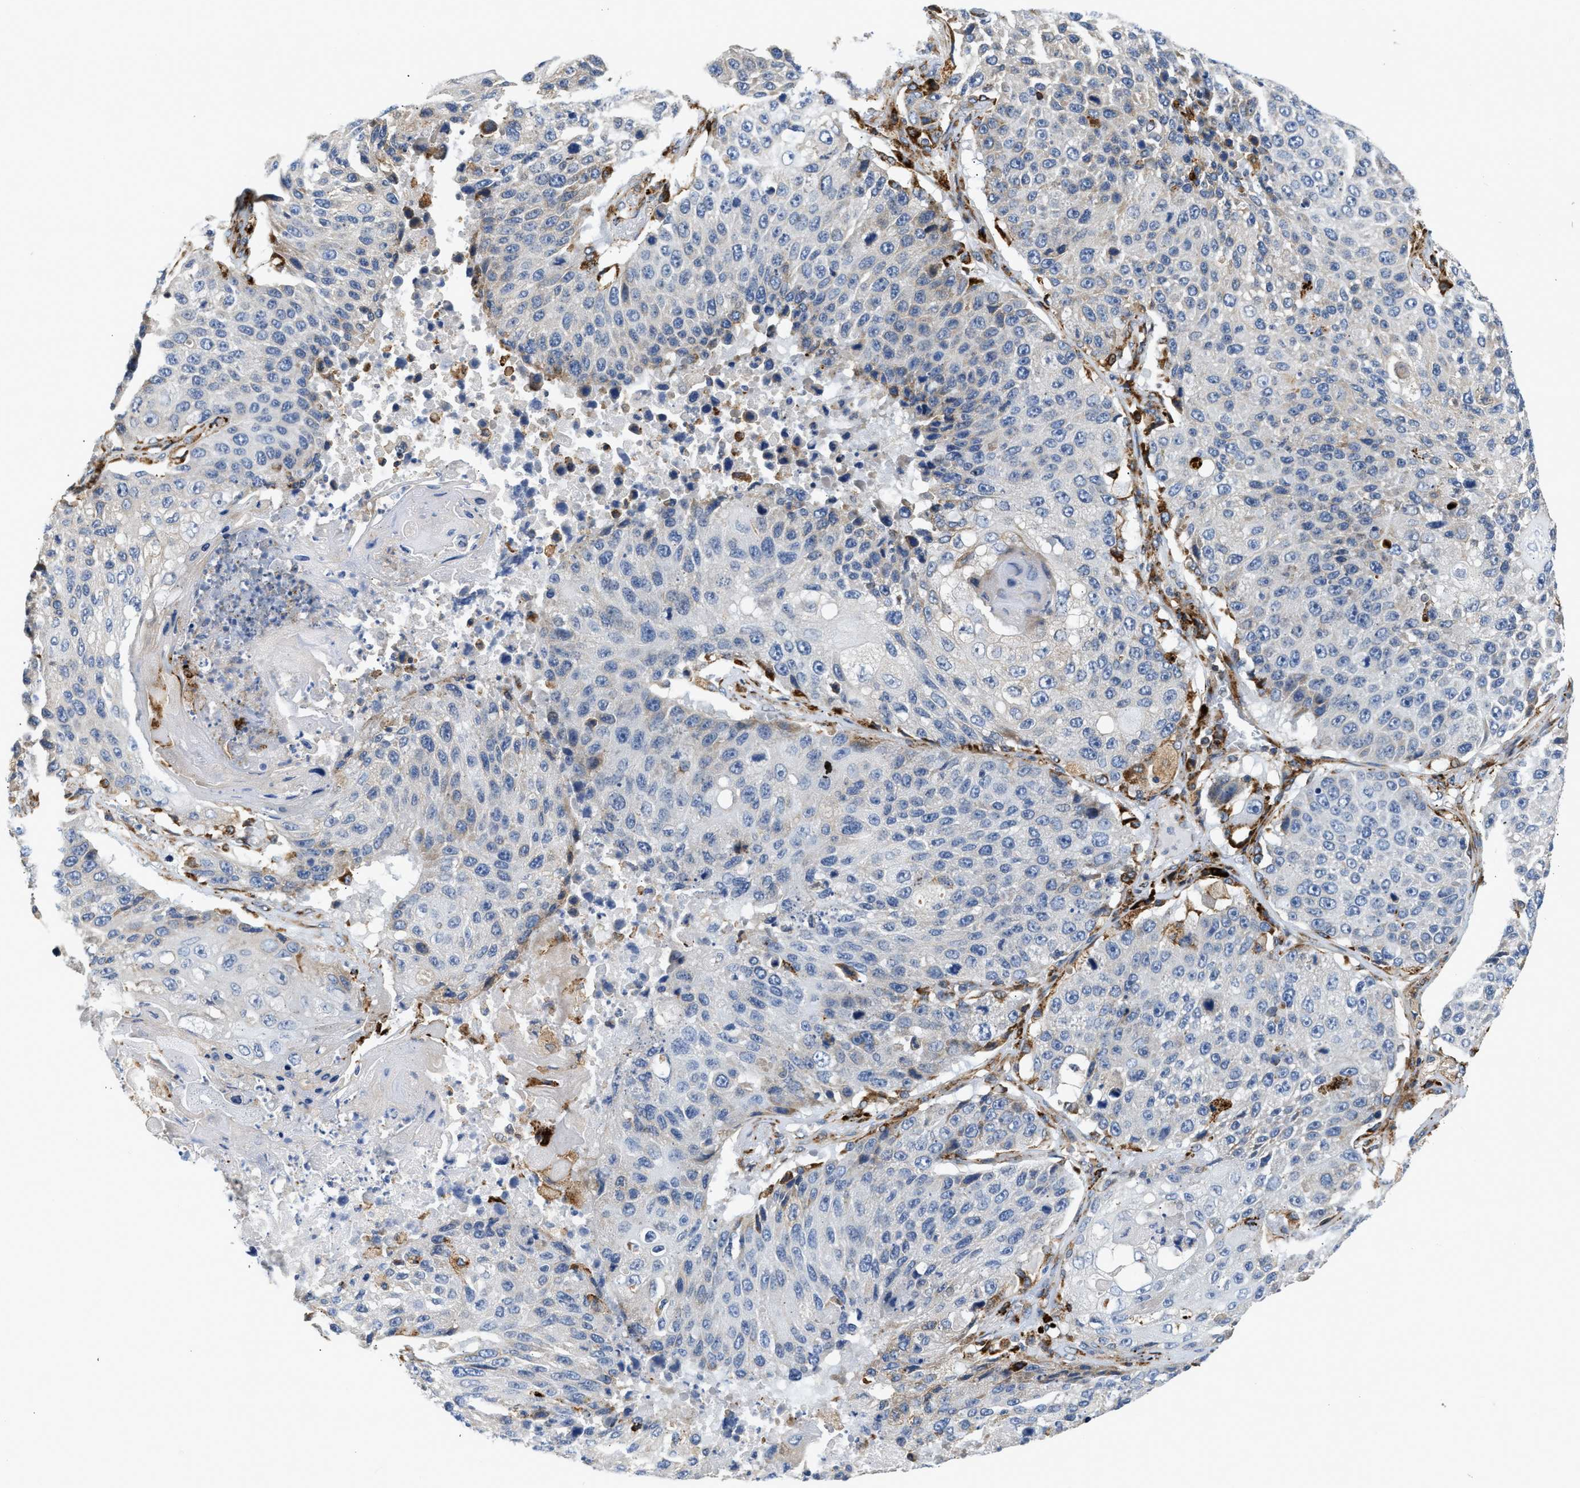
{"staining": {"intensity": "negative", "quantity": "none", "location": "none"}, "tissue": "lung cancer", "cell_type": "Tumor cells", "image_type": "cancer", "snomed": [{"axis": "morphology", "description": "Squamous cell carcinoma, NOS"}, {"axis": "topography", "description": "Lung"}], "caption": "Protein analysis of squamous cell carcinoma (lung) reveals no significant positivity in tumor cells. Nuclei are stained in blue.", "gene": "AMZ1", "patient": {"sex": "male", "age": 61}}